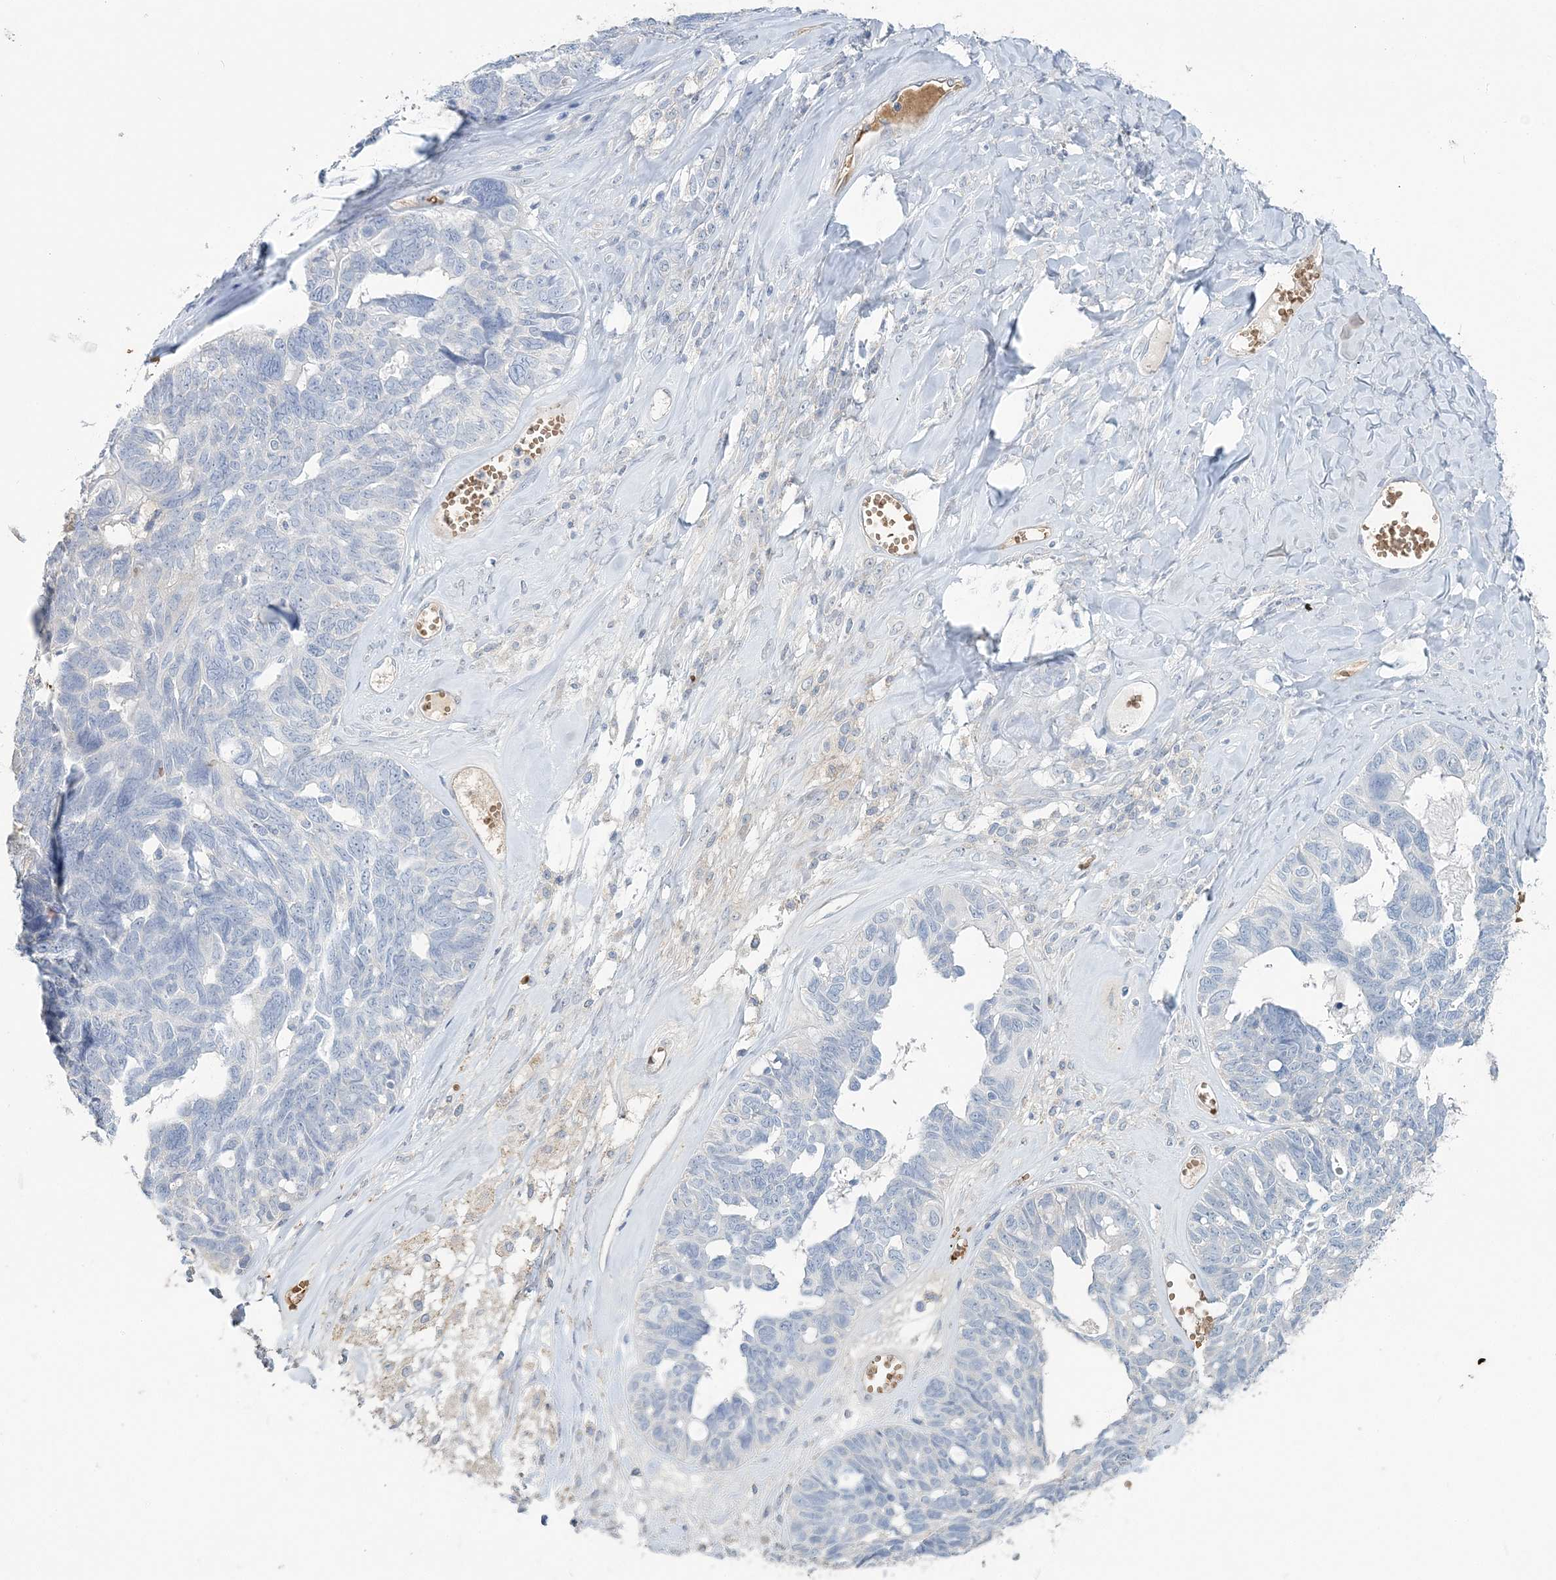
{"staining": {"intensity": "negative", "quantity": "none", "location": "none"}, "tissue": "ovarian cancer", "cell_type": "Tumor cells", "image_type": "cancer", "snomed": [{"axis": "morphology", "description": "Cystadenocarcinoma, serous, NOS"}, {"axis": "topography", "description": "Ovary"}], "caption": "The photomicrograph demonstrates no staining of tumor cells in ovarian cancer (serous cystadenocarcinoma).", "gene": "HBD", "patient": {"sex": "female", "age": 79}}